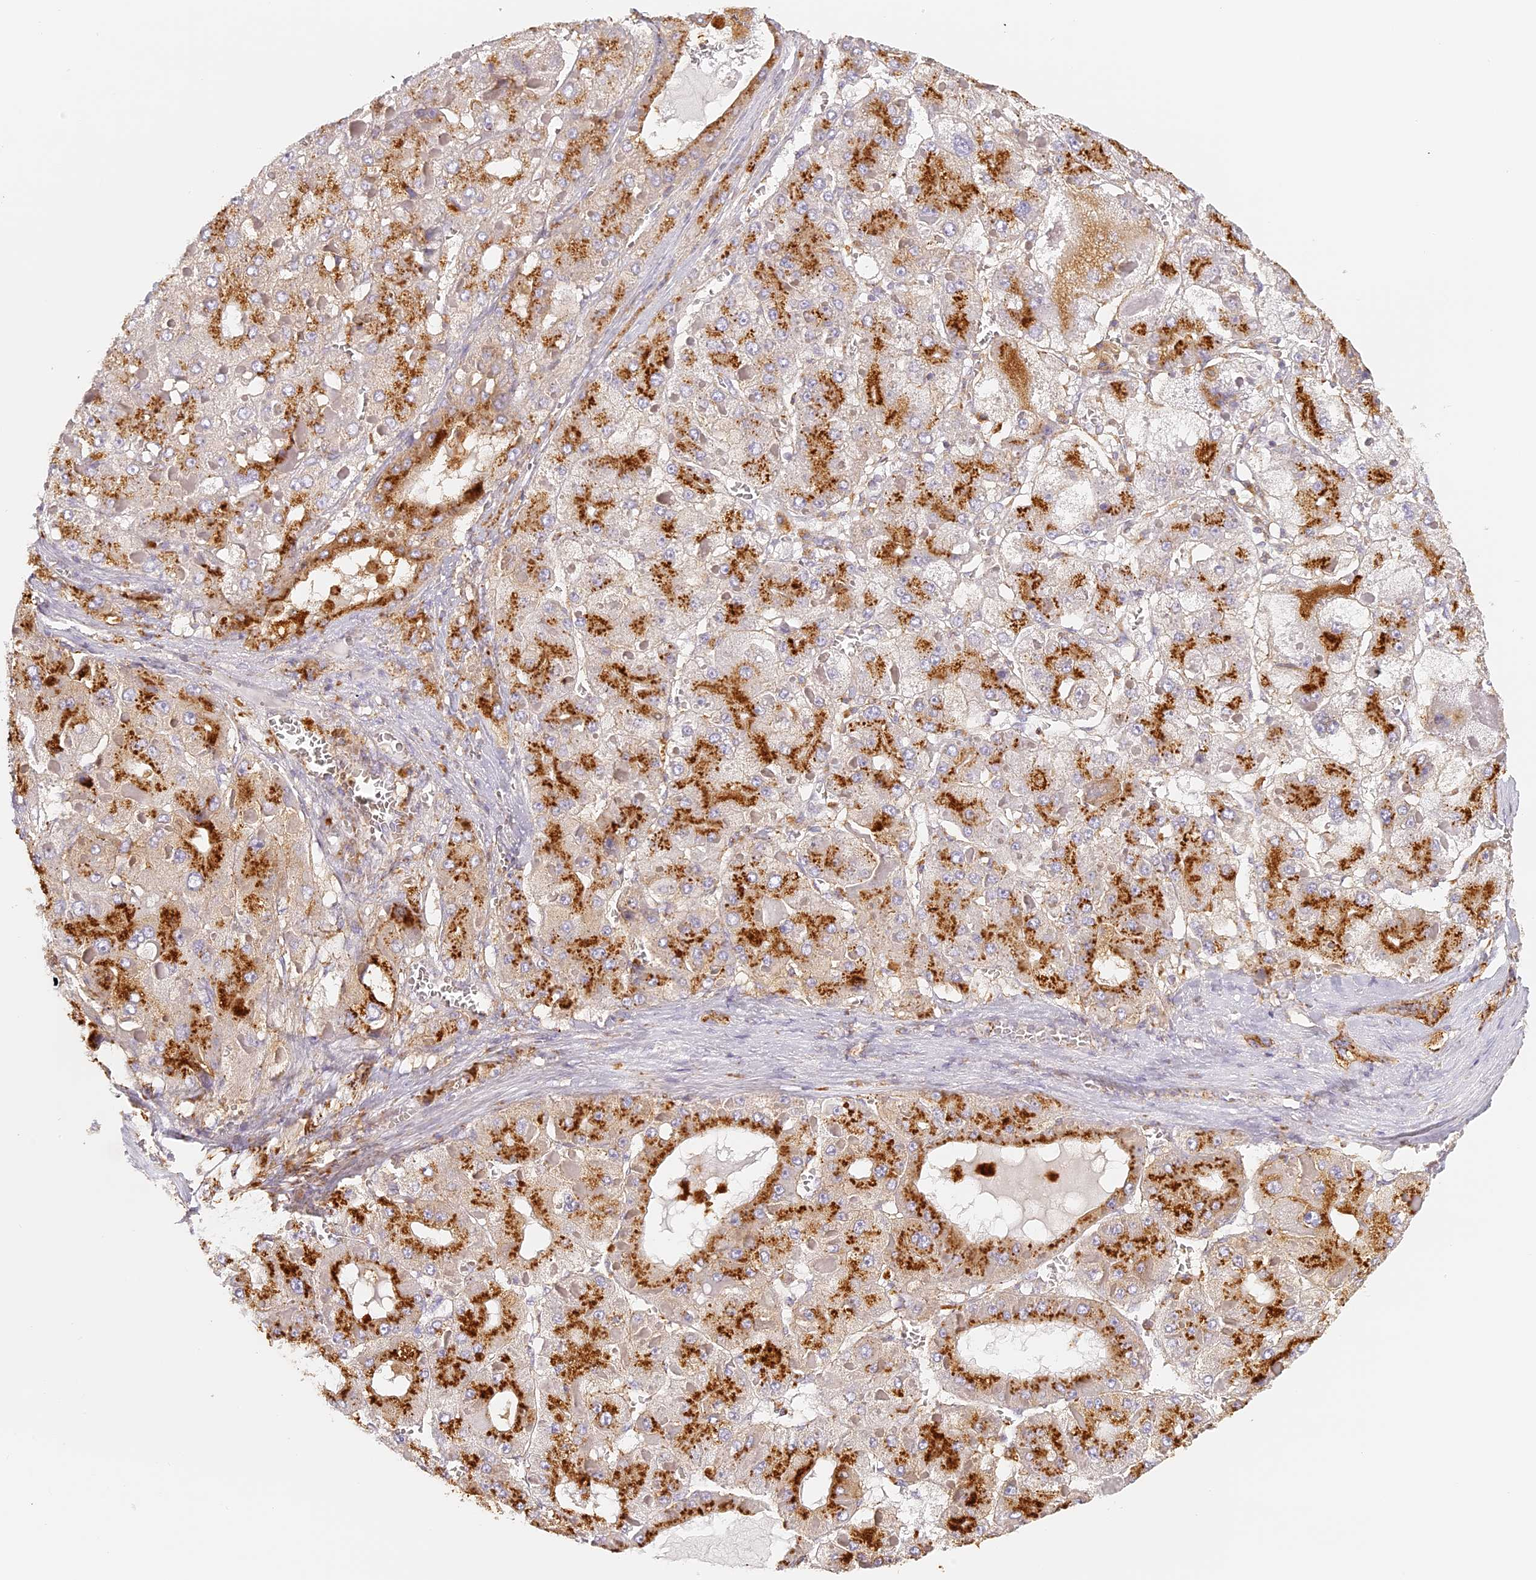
{"staining": {"intensity": "strong", "quantity": "25%-75%", "location": "cytoplasmic/membranous"}, "tissue": "liver cancer", "cell_type": "Tumor cells", "image_type": "cancer", "snomed": [{"axis": "morphology", "description": "Carcinoma, Hepatocellular, NOS"}, {"axis": "topography", "description": "Liver"}], "caption": "Liver cancer (hepatocellular carcinoma) stained with a brown dye demonstrates strong cytoplasmic/membranous positive expression in about 25%-75% of tumor cells.", "gene": "LAMP2", "patient": {"sex": "female", "age": 73}}